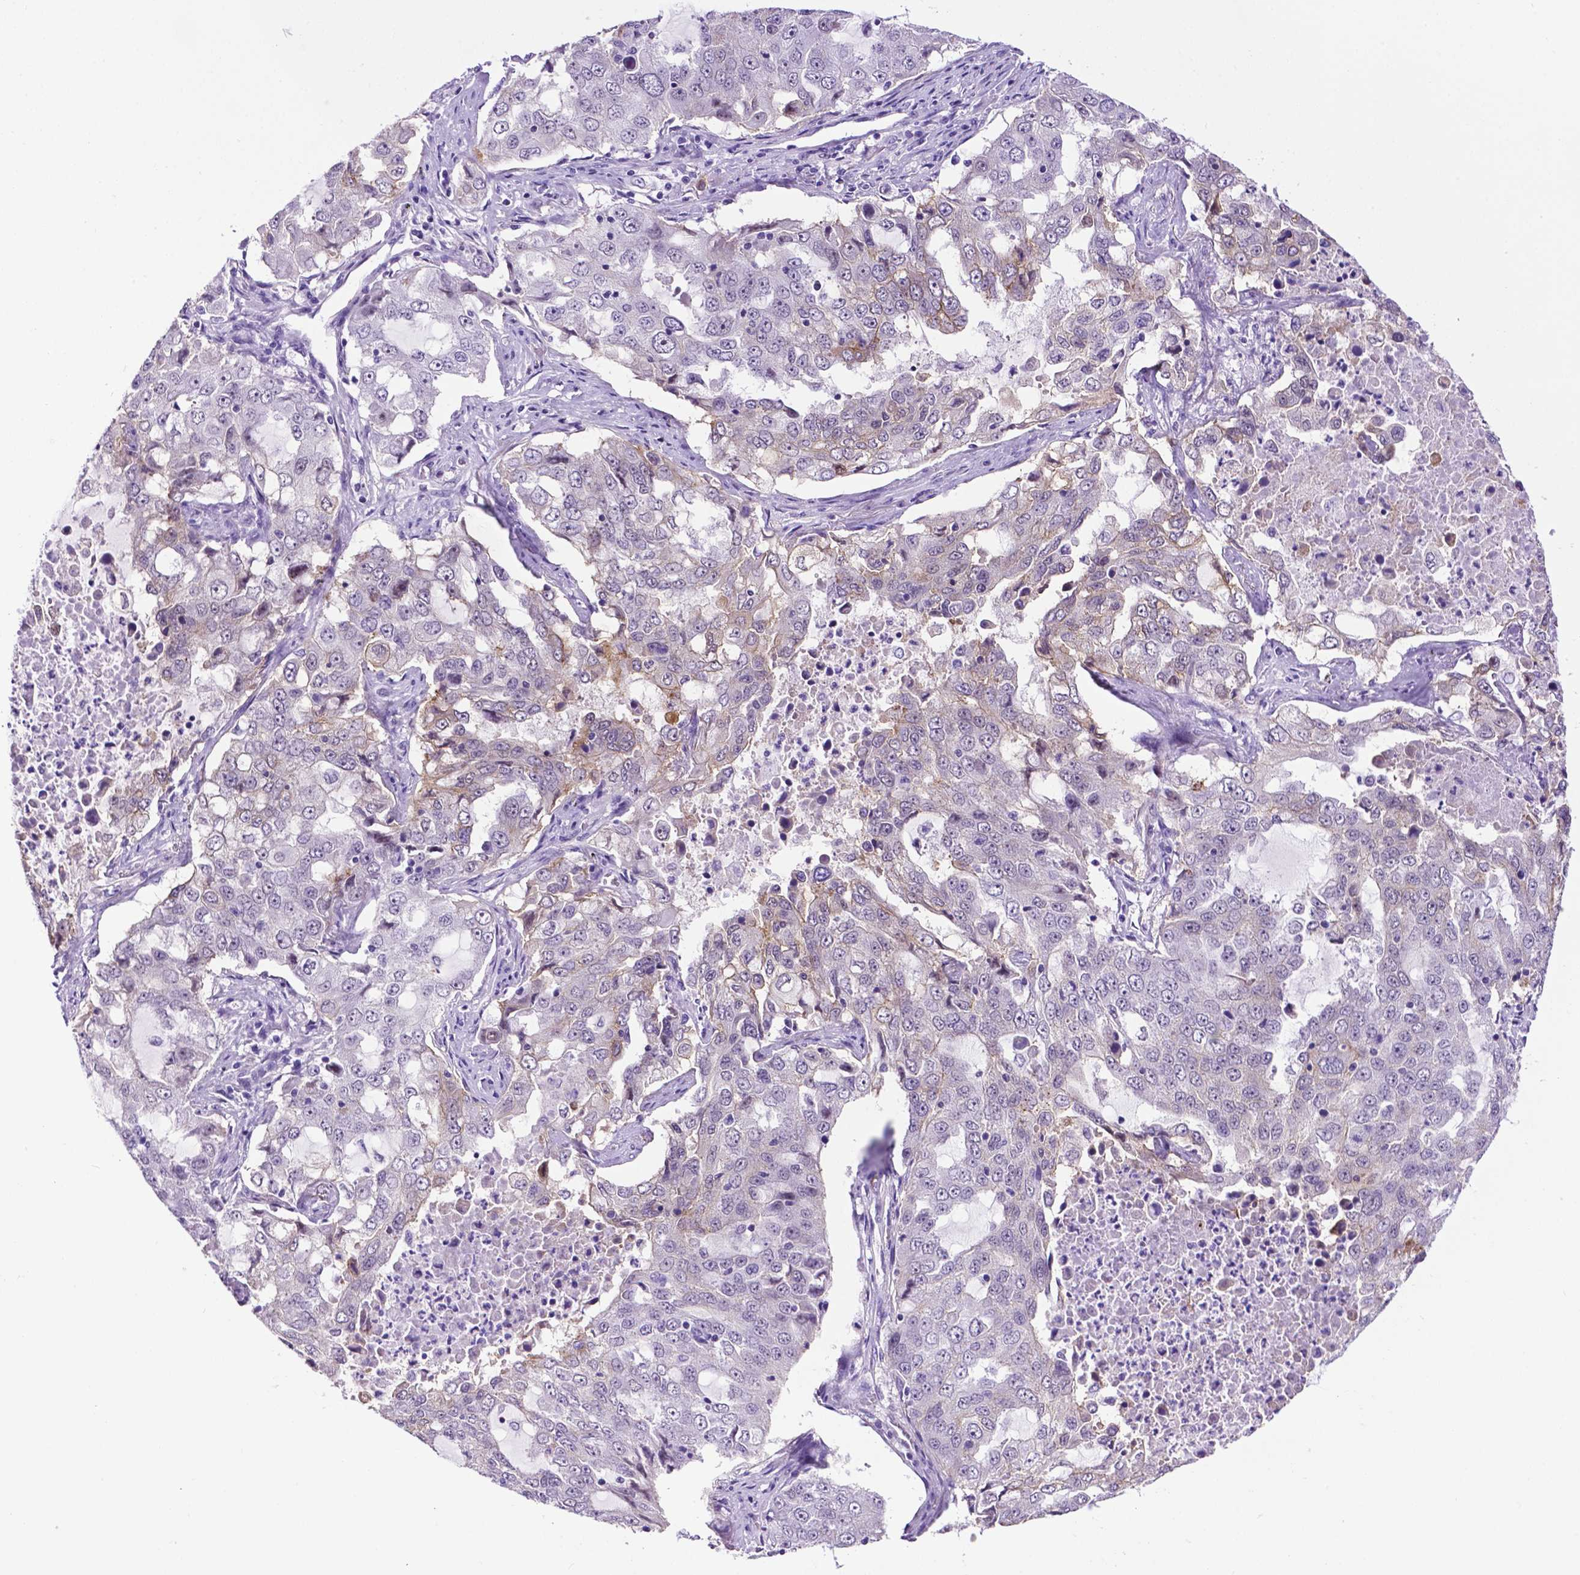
{"staining": {"intensity": "negative", "quantity": "none", "location": "none"}, "tissue": "lung cancer", "cell_type": "Tumor cells", "image_type": "cancer", "snomed": [{"axis": "morphology", "description": "Adenocarcinoma, NOS"}, {"axis": "topography", "description": "Lung"}], "caption": "Tumor cells show no significant protein positivity in adenocarcinoma (lung).", "gene": "TACSTD2", "patient": {"sex": "female", "age": 61}}